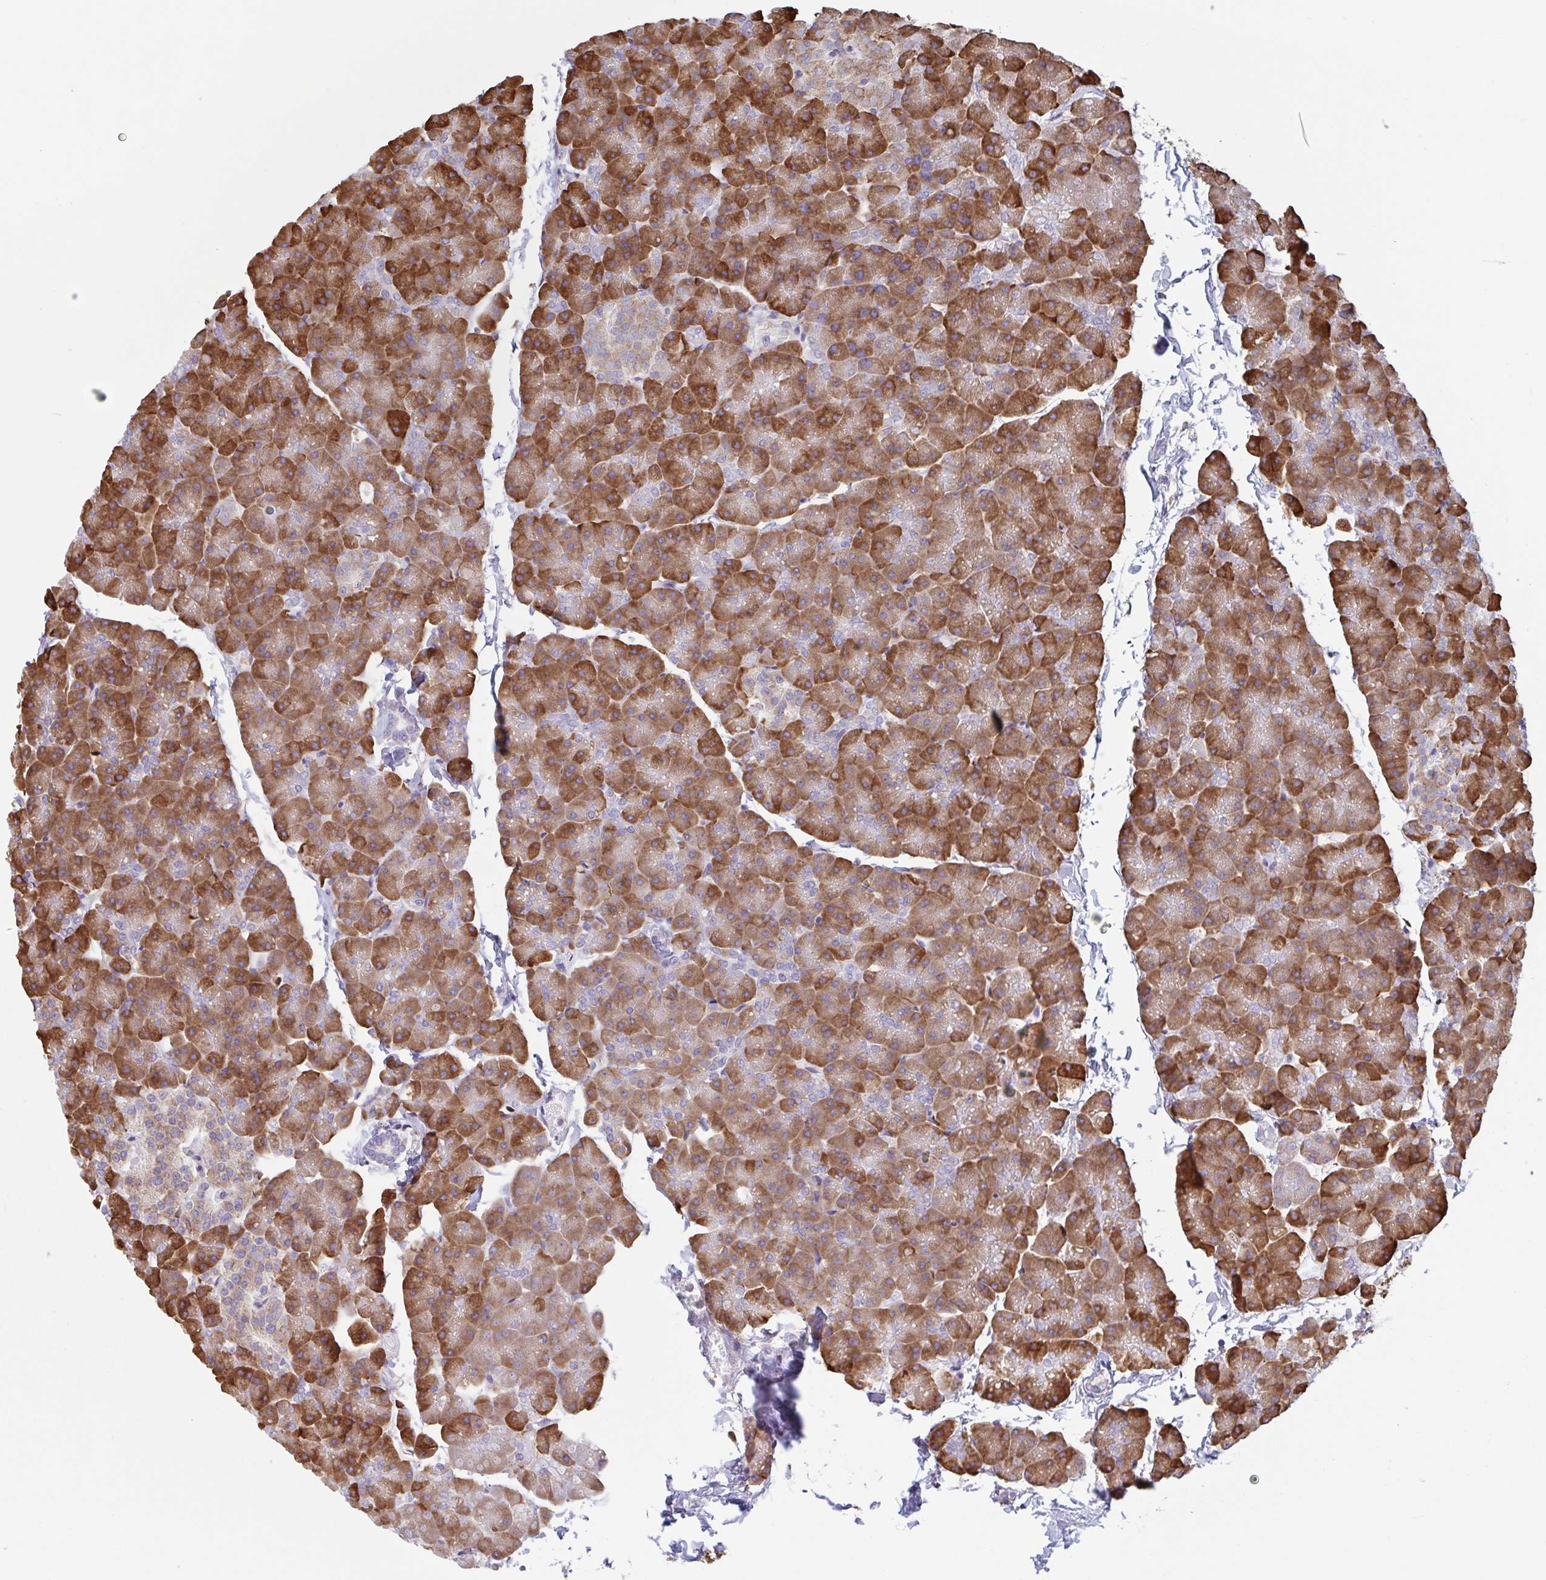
{"staining": {"intensity": "strong", "quantity": ">75%", "location": "cytoplasmic/membranous"}, "tissue": "pancreas", "cell_type": "Exocrine glandular cells", "image_type": "normal", "snomed": [{"axis": "morphology", "description": "Normal tissue, NOS"}, {"axis": "topography", "description": "Pancreas"}], "caption": "An immunohistochemistry (IHC) image of normal tissue is shown. Protein staining in brown labels strong cytoplasmic/membranous positivity in pancreas within exocrine glandular cells.", "gene": "DOK4", "patient": {"sex": "male", "age": 35}}